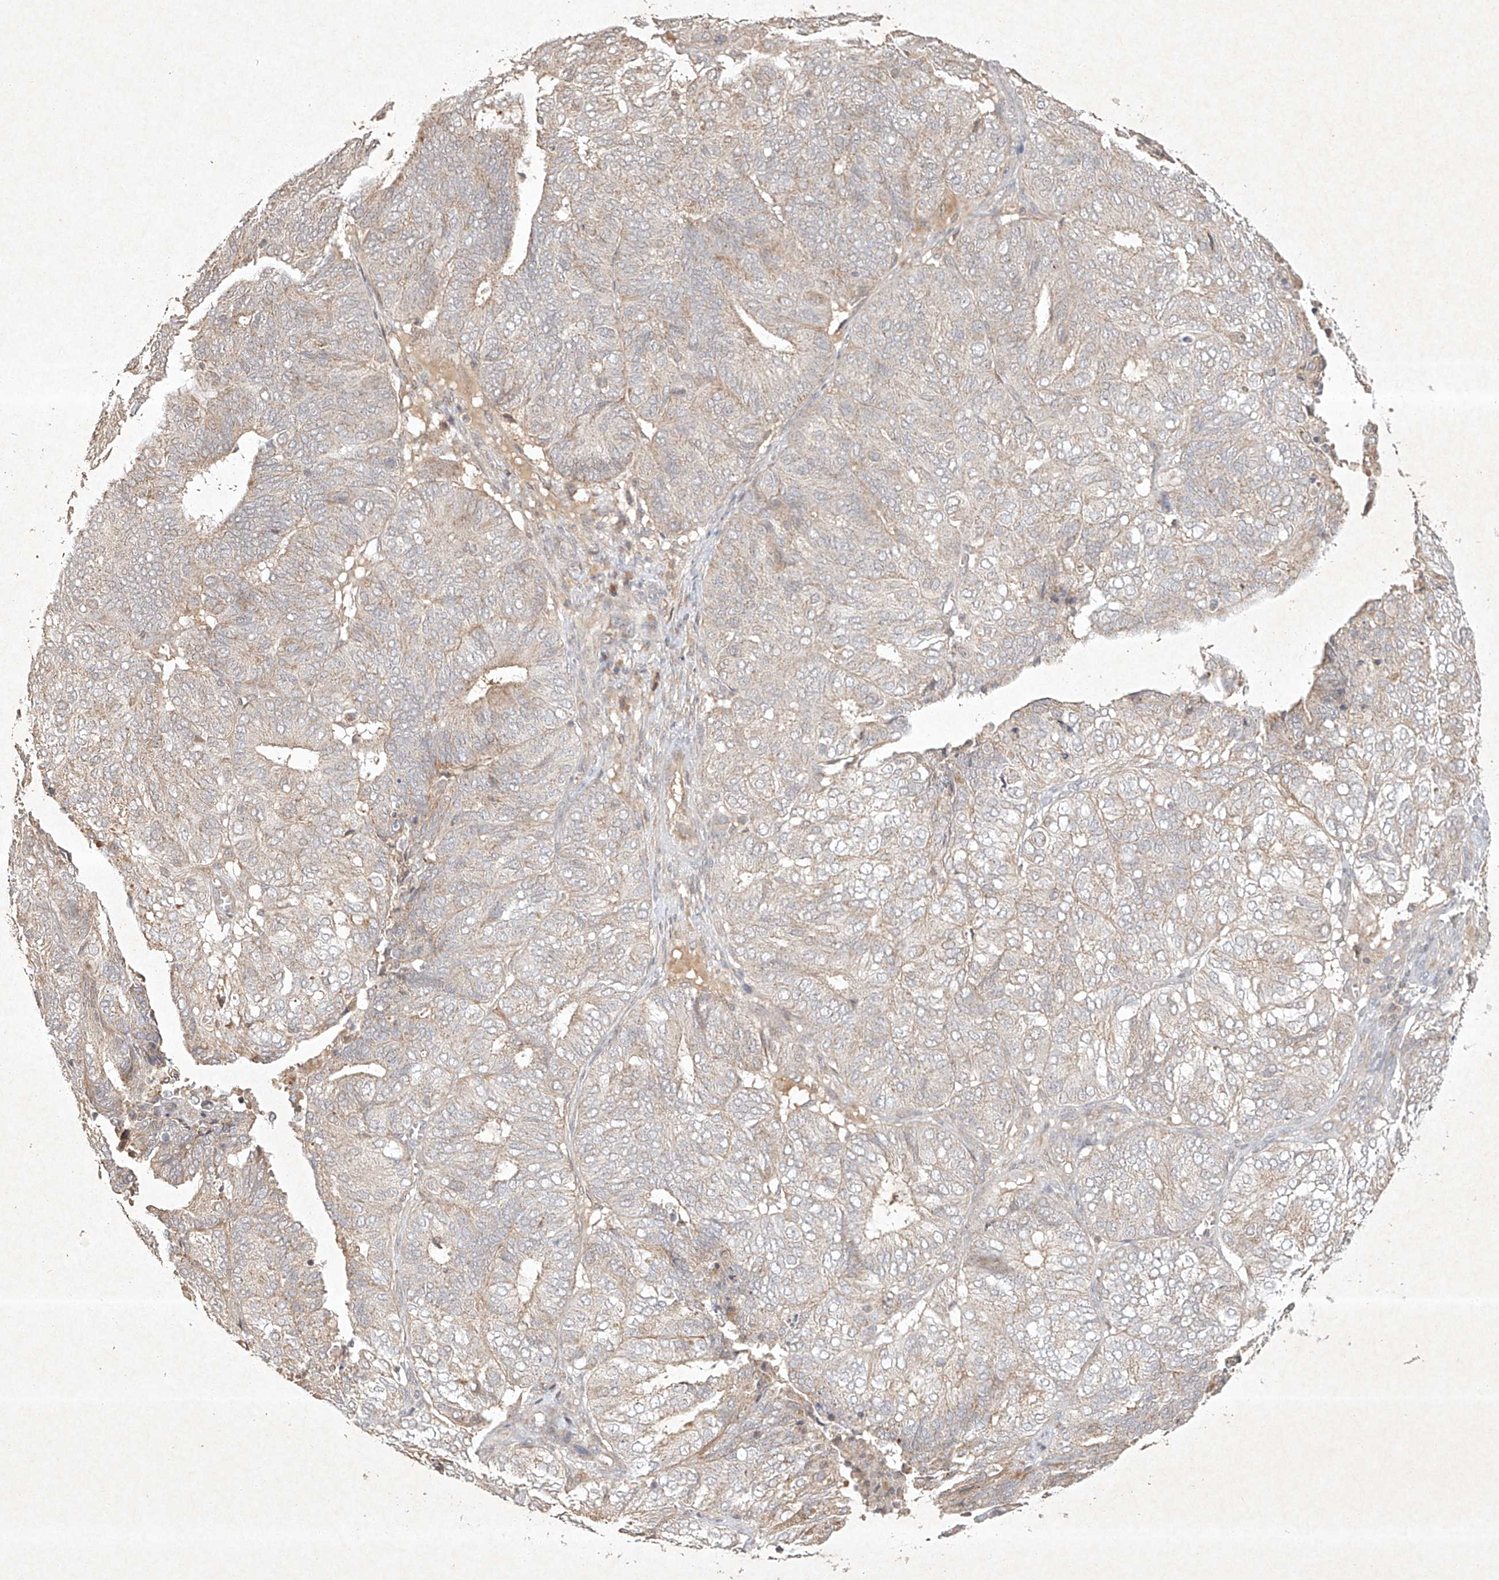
{"staining": {"intensity": "weak", "quantity": "<25%", "location": "cytoplasmic/membranous"}, "tissue": "endometrial cancer", "cell_type": "Tumor cells", "image_type": "cancer", "snomed": [{"axis": "morphology", "description": "Adenocarcinoma, NOS"}, {"axis": "topography", "description": "Uterus"}], "caption": "Immunohistochemistry of endometrial adenocarcinoma reveals no staining in tumor cells. (DAB IHC, high magnification).", "gene": "BTRC", "patient": {"sex": "female", "age": 60}}